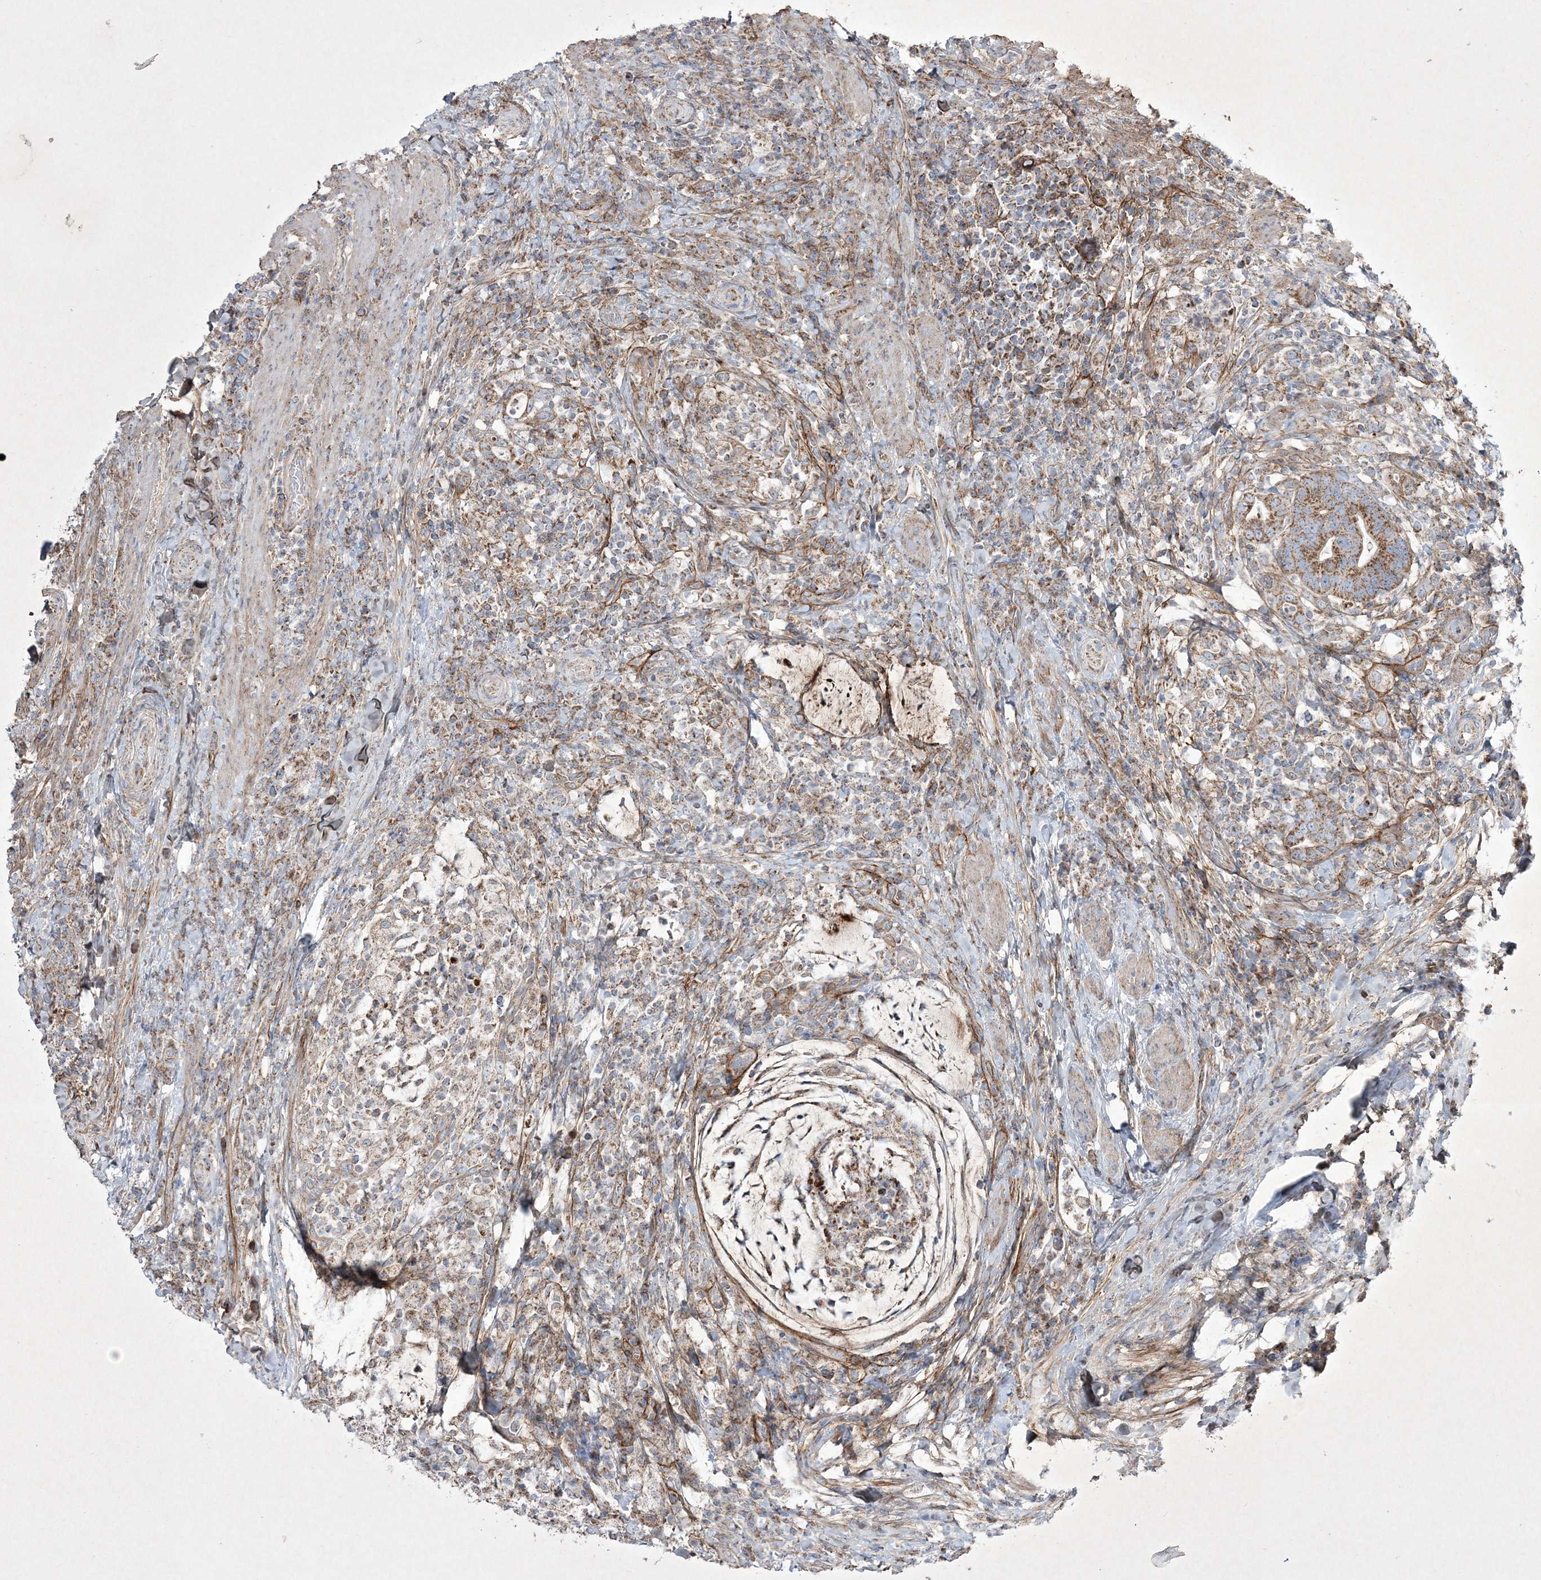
{"staining": {"intensity": "moderate", "quantity": ">75%", "location": "cytoplasmic/membranous"}, "tissue": "colorectal cancer", "cell_type": "Tumor cells", "image_type": "cancer", "snomed": [{"axis": "morphology", "description": "Adenocarcinoma, NOS"}, {"axis": "topography", "description": "Colon"}], "caption": "Colorectal cancer (adenocarcinoma) stained for a protein (brown) exhibits moderate cytoplasmic/membranous positive positivity in approximately >75% of tumor cells.", "gene": "RICTOR", "patient": {"sex": "female", "age": 66}}